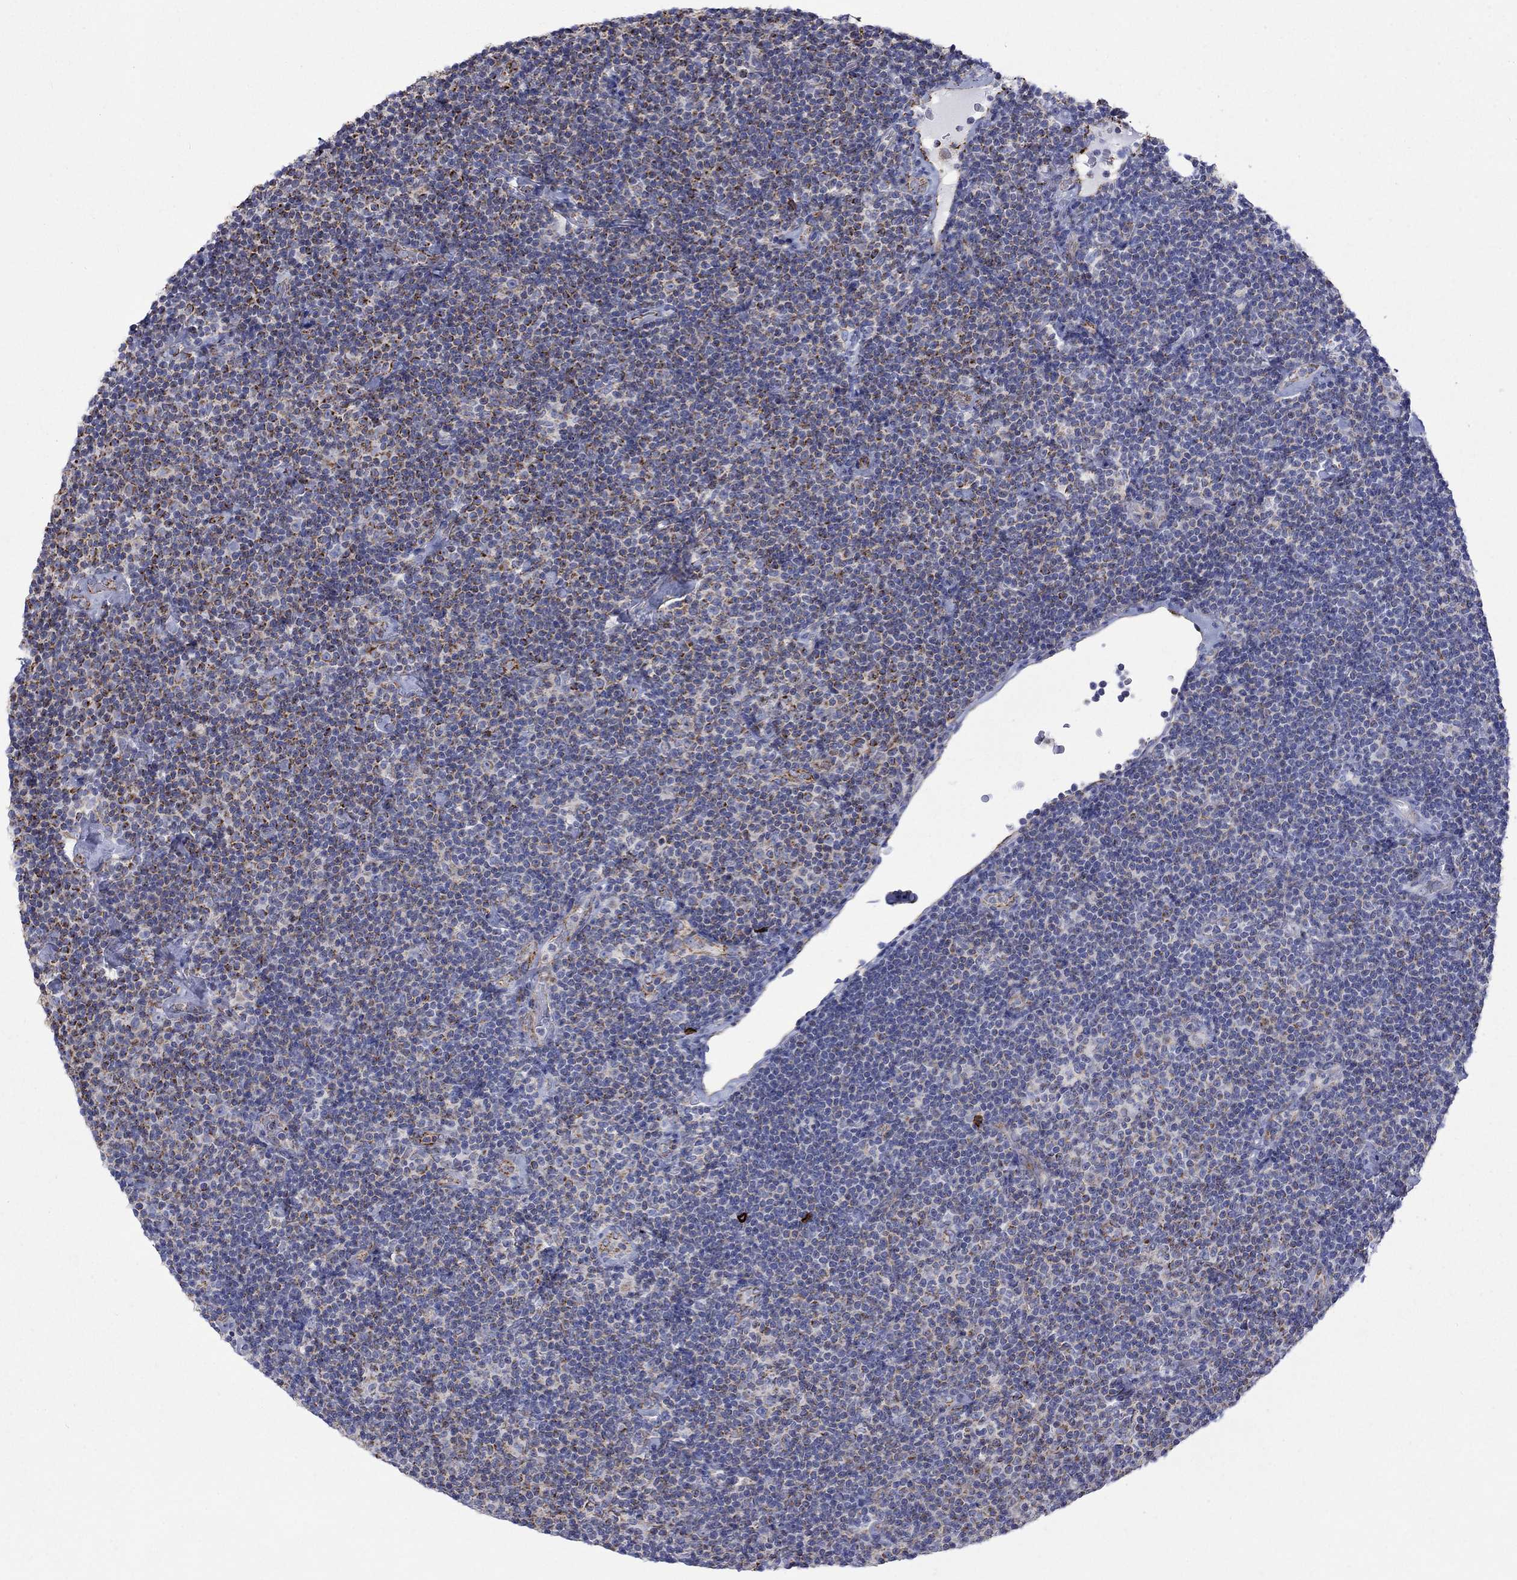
{"staining": {"intensity": "strong", "quantity": "25%-75%", "location": "cytoplasmic/membranous"}, "tissue": "lymphoma", "cell_type": "Tumor cells", "image_type": "cancer", "snomed": [{"axis": "morphology", "description": "Malignant lymphoma, non-Hodgkin's type, Low grade"}, {"axis": "topography", "description": "Lymph node"}], "caption": "Lymphoma tissue reveals strong cytoplasmic/membranous positivity in about 25%-75% of tumor cells, visualized by immunohistochemistry.", "gene": "CISD1", "patient": {"sex": "male", "age": 81}}